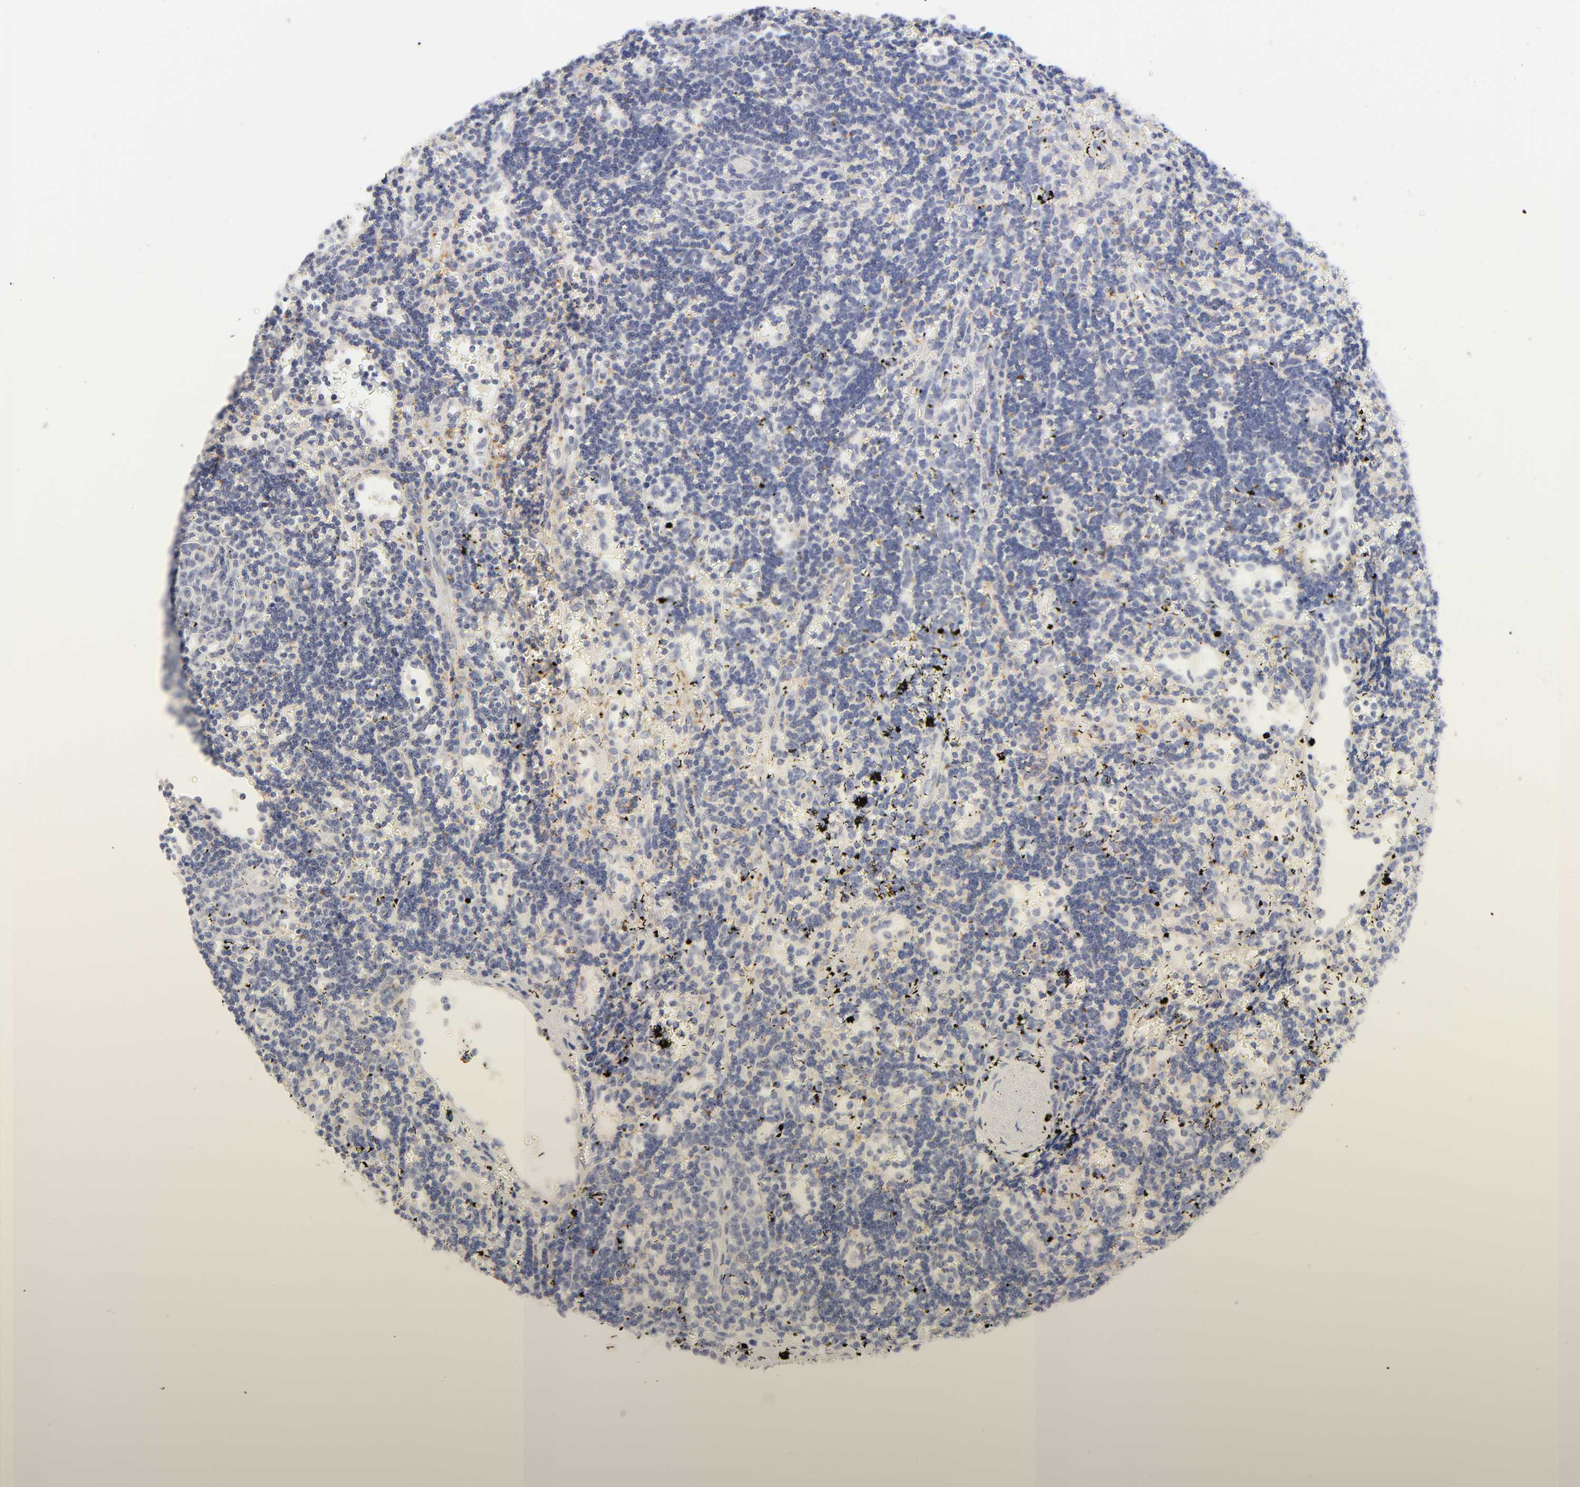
{"staining": {"intensity": "negative", "quantity": "none", "location": "none"}, "tissue": "lymphoma", "cell_type": "Tumor cells", "image_type": "cancer", "snomed": [{"axis": "morphology", "description": "Malignant lymphoma, non-Hodgkin's type, Low grade"}, {"axis": "topography", "description": "Spleen"}], "caption": "The immunohistochemistry image has no significant staining in tumor cells of lymphoma tissue.", "gene": "CYP4B1", "patient": {"sex": "male", "age": 60}}